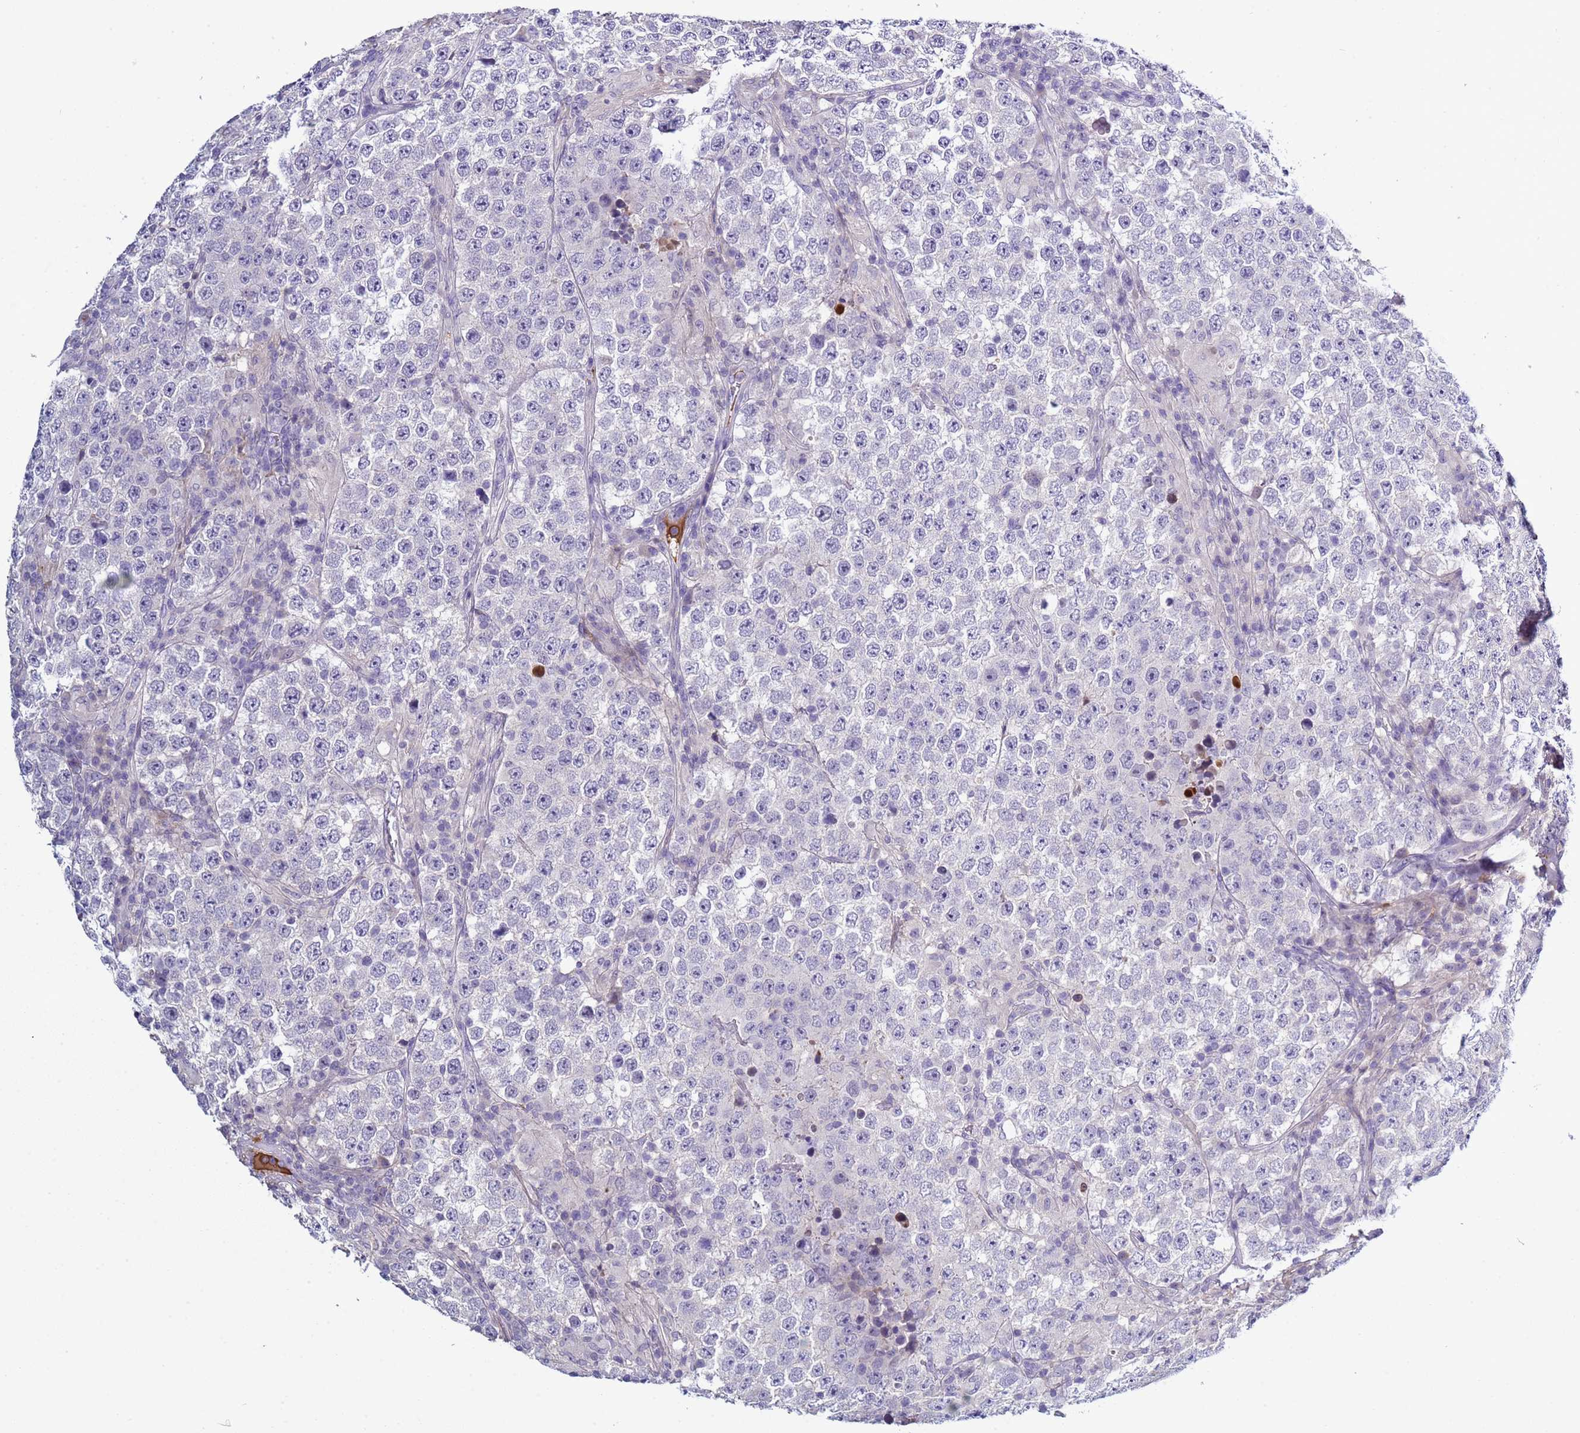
{"staining": {"intensity": "negative", "quantity": "none", "location": "none"}, "tissue": "testis cancer", "cell_type": "Tumor cells", "image_type": "cancer", "snomed": [{"axis": "morphology", "description": "Normal tissue, NOS"}, {"axis": "morphology", "description": "Urothelial carcinoma, High grade"}, {"axis": "morphology", "description": "Seminoma, NOS"}, {"axis": "morphology", "description": "Carcinoma, Embryonal, NOS"}, {"axis": "topography", "description": "Urinary bladder"}, {"axis": "topography", "description": "Testis"}], "caption": "Seminoma (testis) stained for a protein using immunohistochemistry reveals no positivity tumor cells.", "gene": "TRIM51", "patient": {"sex": "male", "age": 41}}